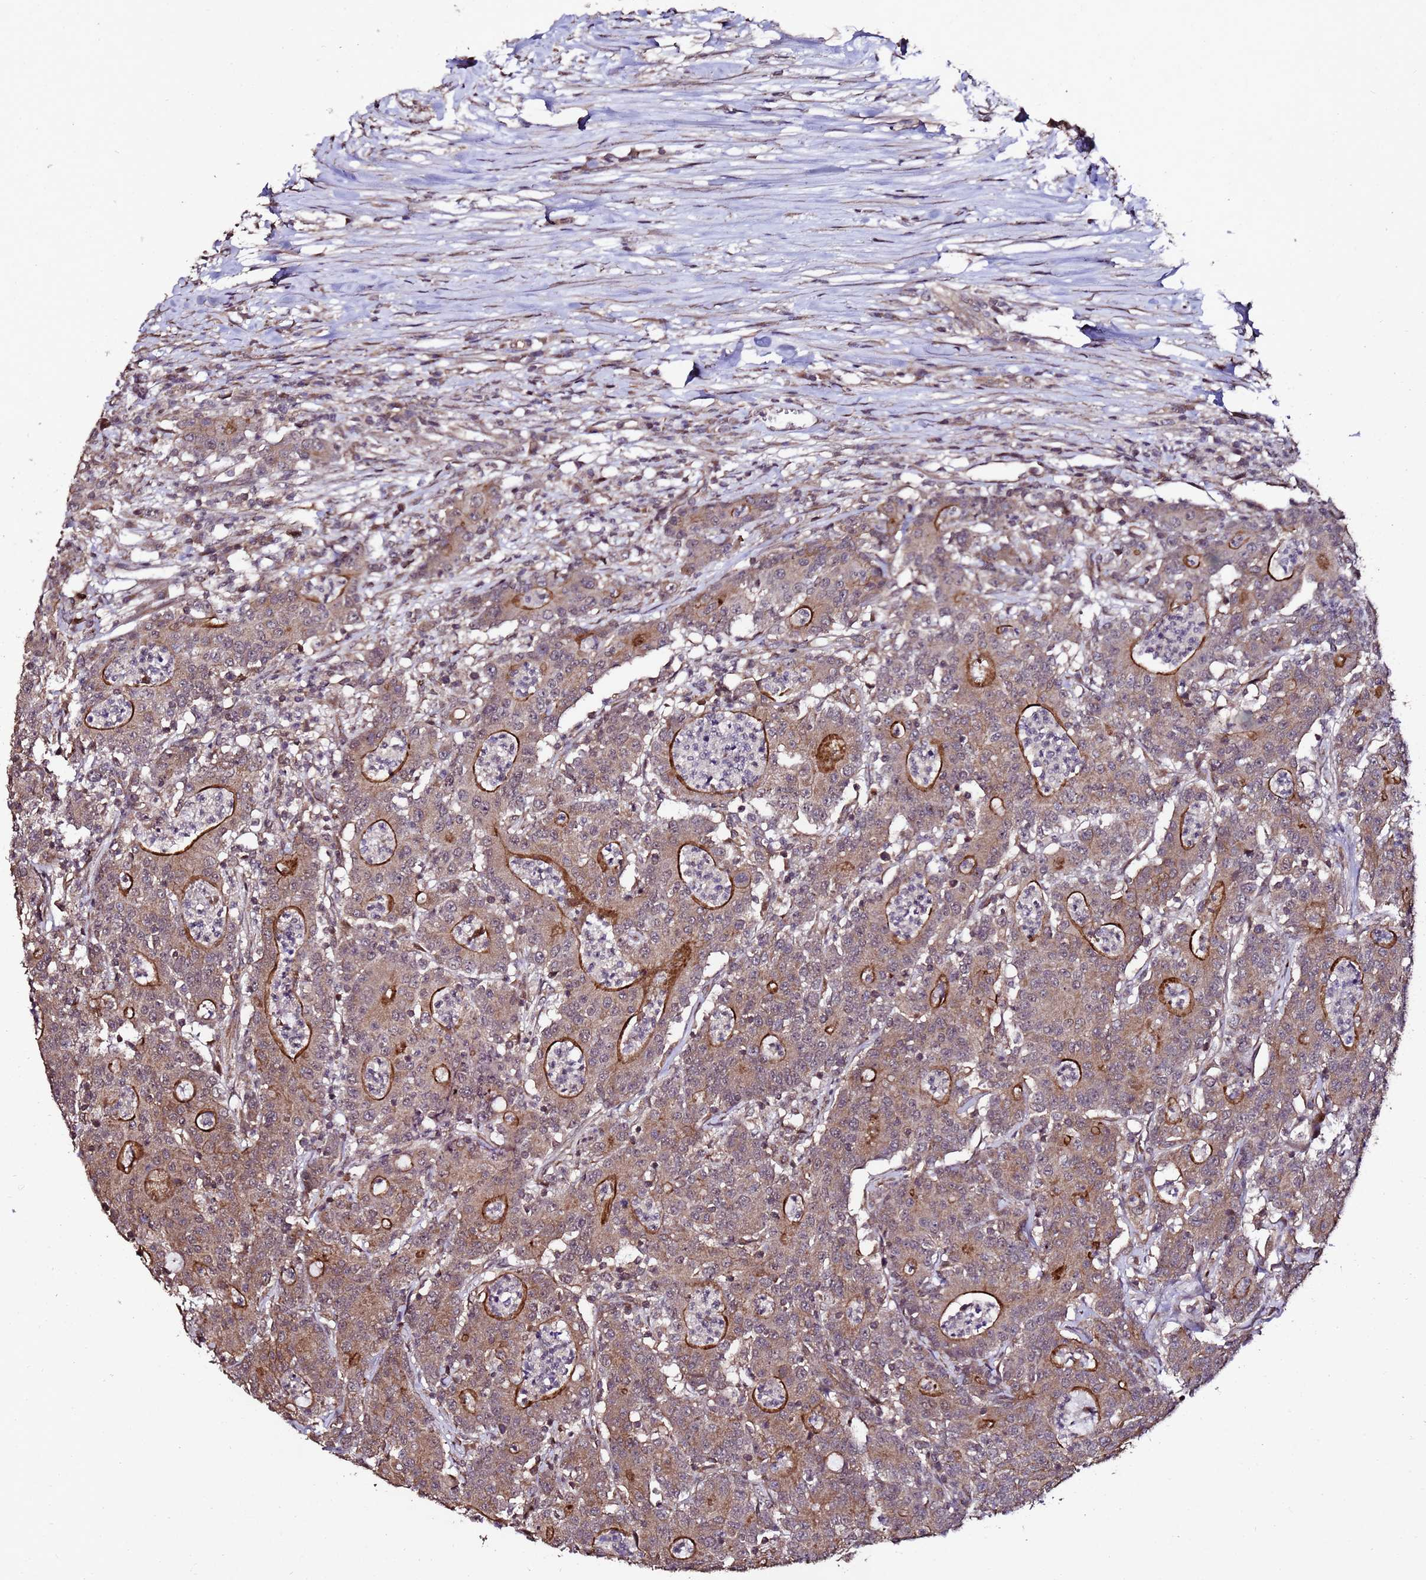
{"staining": {"intensity": "strong", "quantity": "25%-75%", "location": "cytoplasmic/membranous"}, "tissue": "colorectal cancer", "cell_type": "Tumor cells", "image_type": "cancer", "snomed": [{"axis": "morphology", "description": "Adenocarcinoma, NOS"}, {"axis": "topography", "description": "Colon"}], "caption": "Immunohistochemistry (IHC) (DAB (3,3'-diaminobenzidine)) staining of human colorectal cancer (adenocarcinoma) exhibits strong cytoplasmic/membranous protein positivity in approximately 25%-75% of tumor cells. (IHC, brightfield microscopy, high magnification).", "gene": "PRODH", "patient": {"sex": "male", "age": 83}}